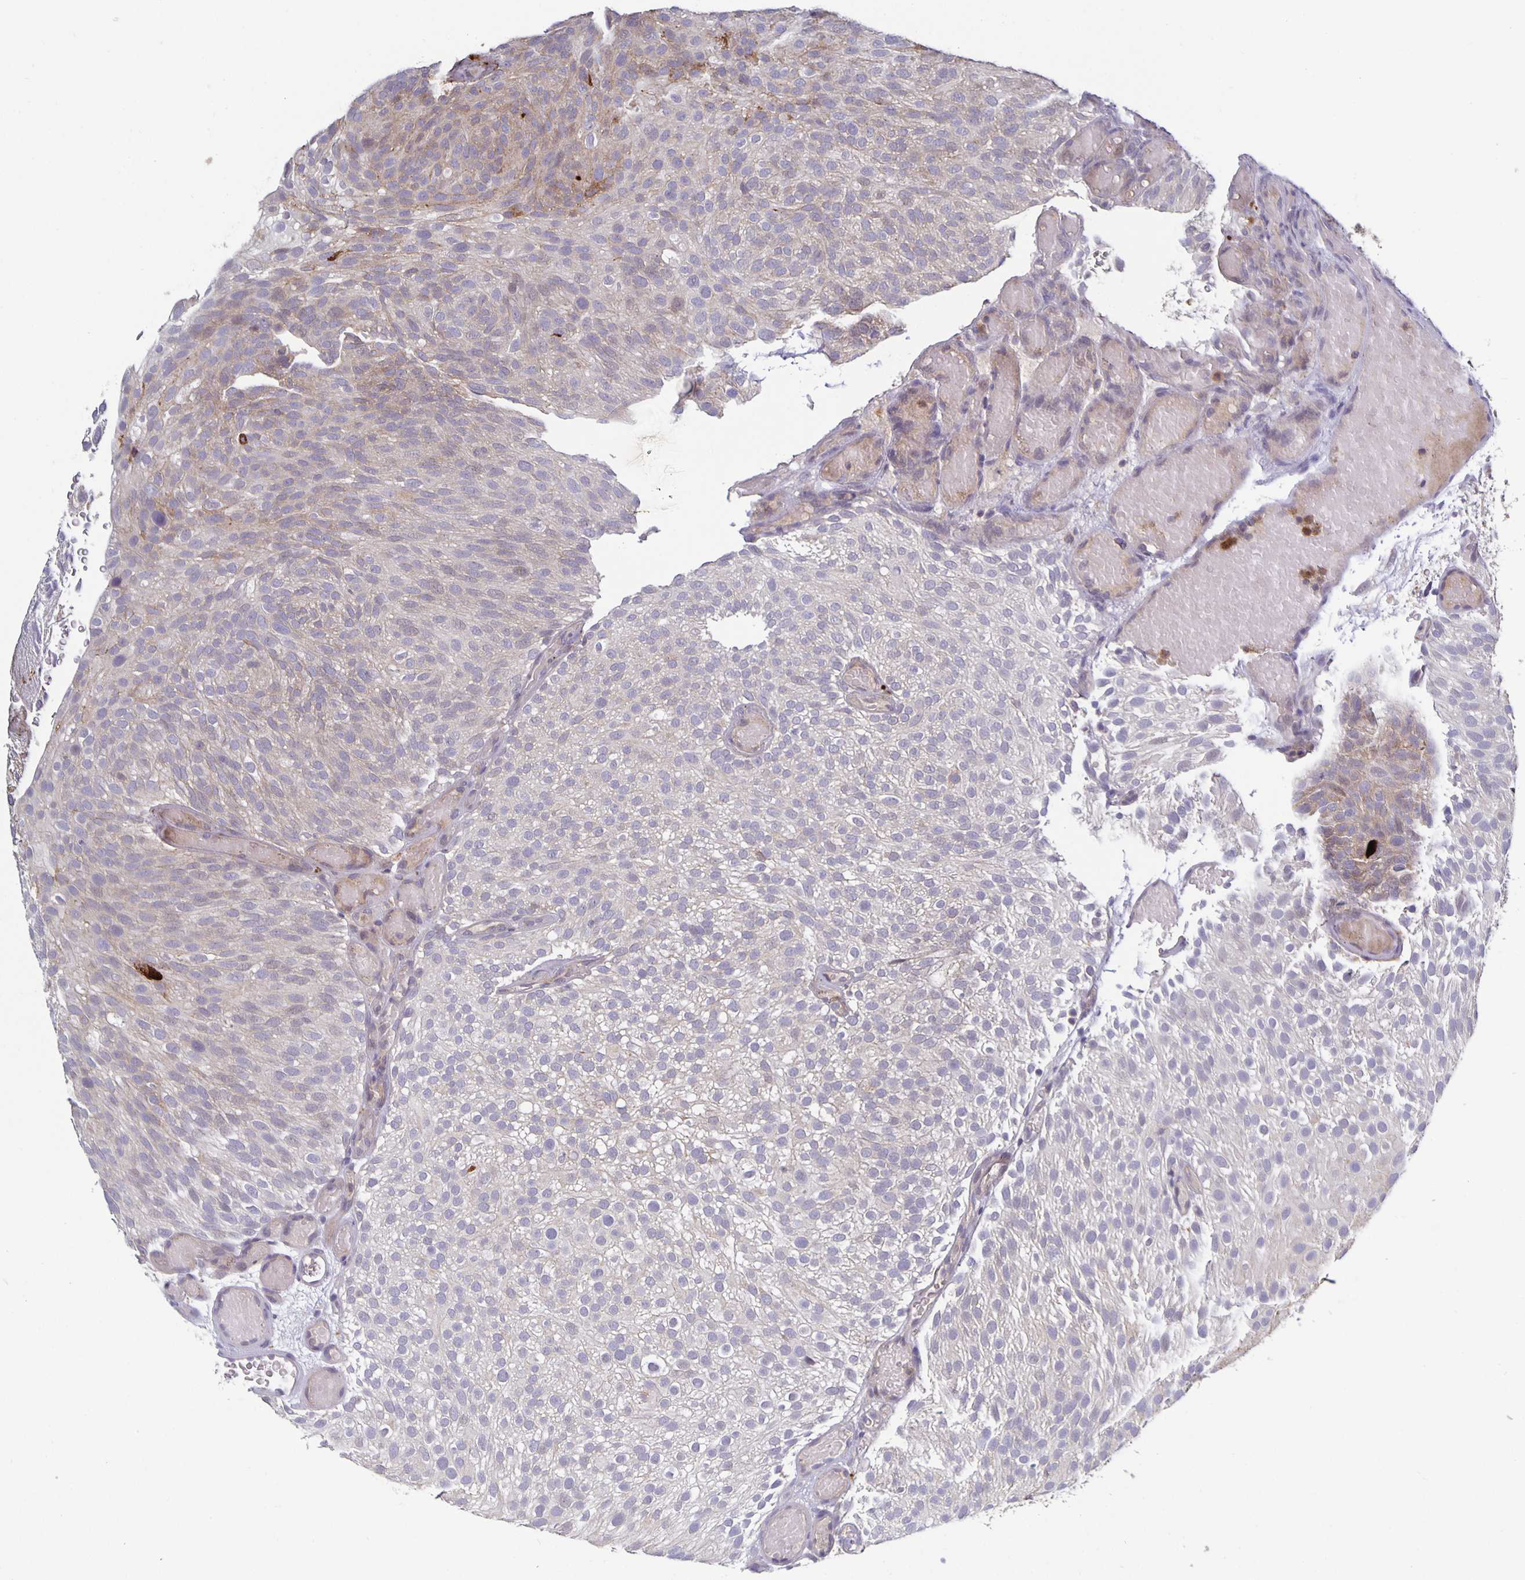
{"staining": {"intensity": "moderate", "quantity": "<25%", "location": "cytoplasmic/membranous"}, "tissue": "urothelial cancer", "cell_type": "Tumor cells", "image_type": "cancer", "snomed": [{"axis": "morphology", "description": "Urothelial carcinoma, Low grade"}, {"axis": "topography", "description": "Urinary bladder"}], "caption": "Immunohistochemistry (IHC) histopathology image of neoplastic tissue: human urothelial carcinoma (low-grade) stained using IHC reveals low levels of moderate protein expression localized specifically in the cytoplasmic/membranous of tumor cells, appearing as a cytoplasmic/membranous brown color.", "gene": "GDF15", "patient": {"sex": "male", "age": 78}}